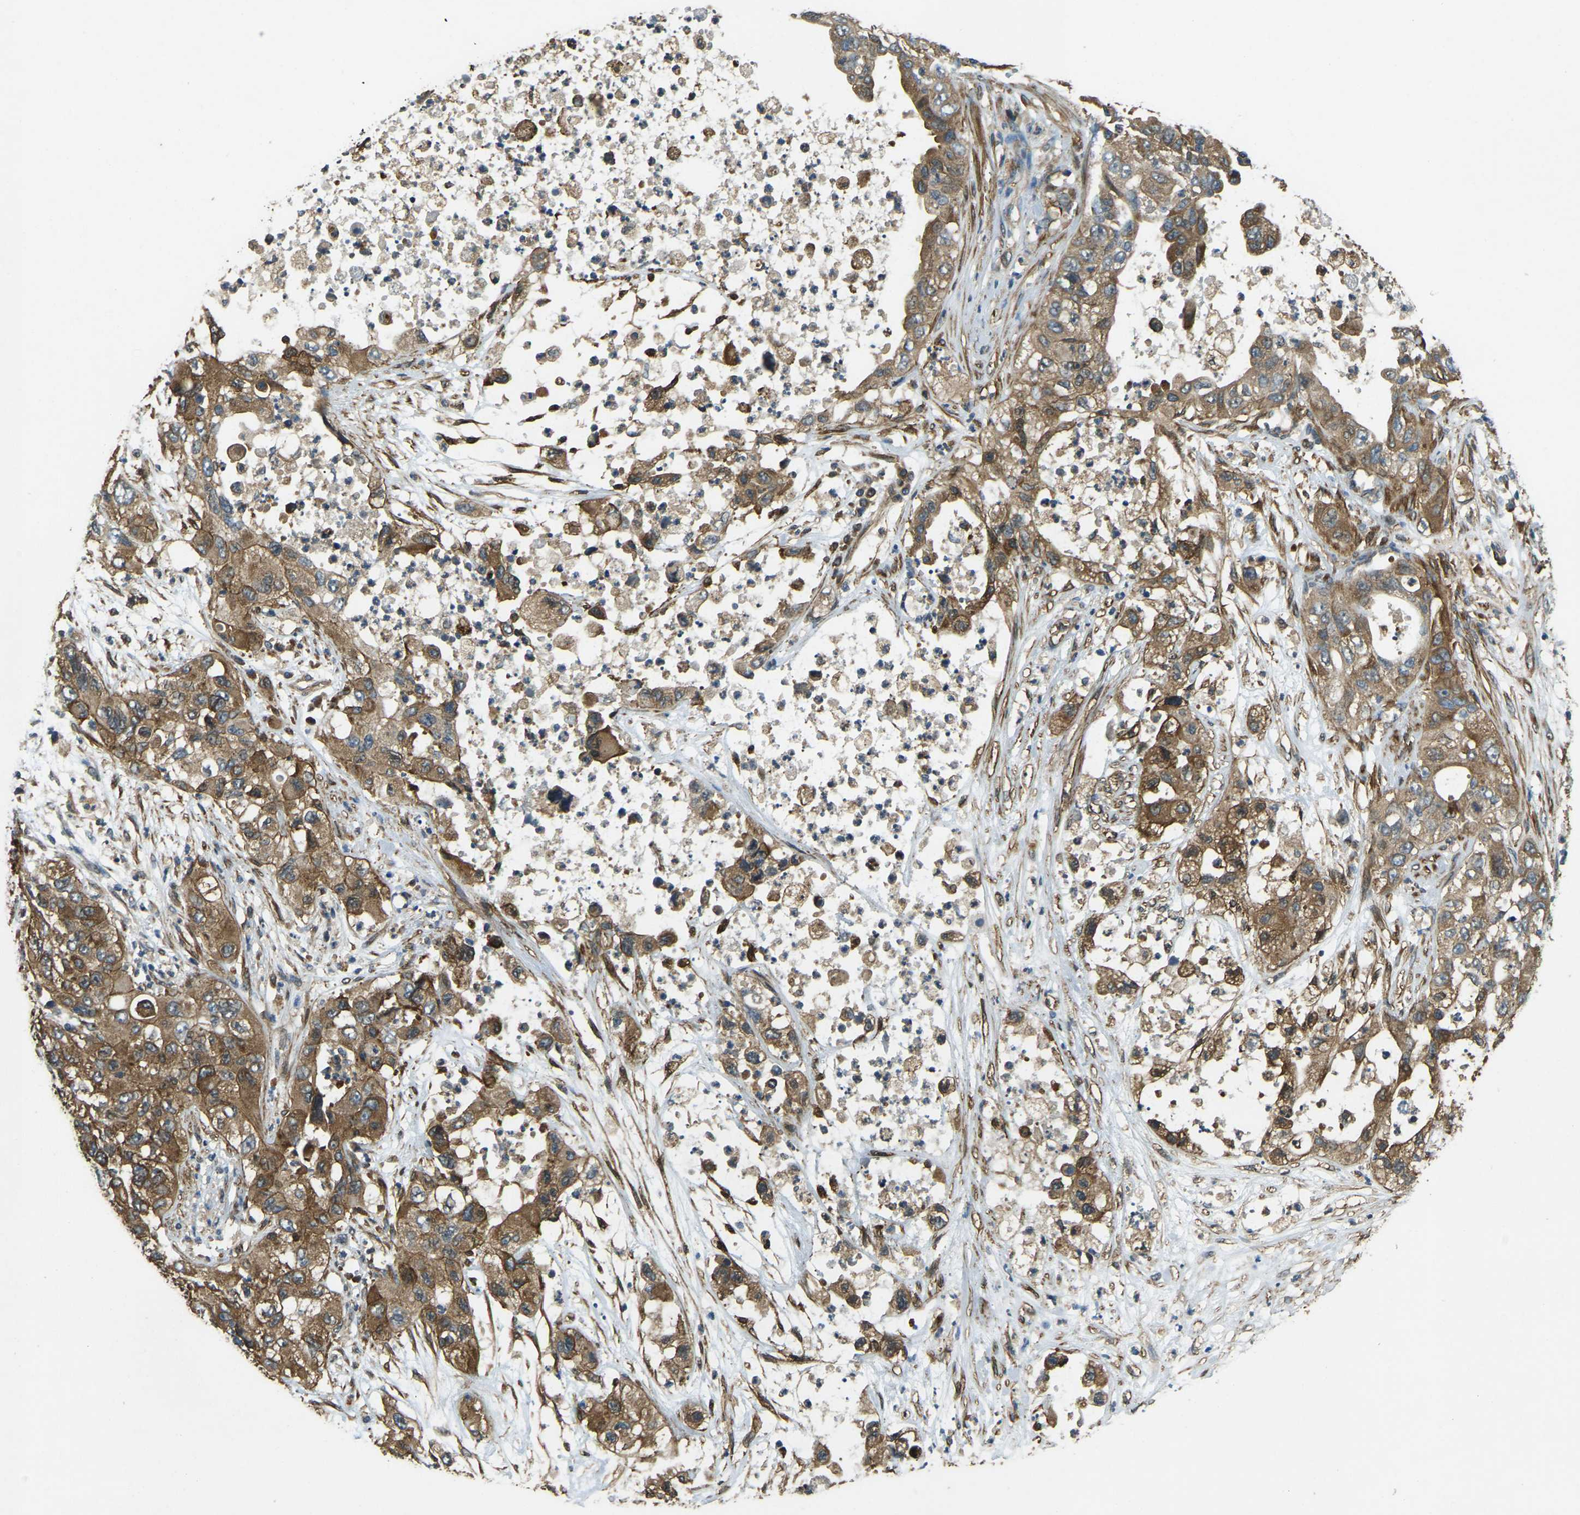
{"staining": {"intensity": "moderate", "quantity": ">75%", "location": "cytoplasmic/membranous"}, "tissue": "pancreatic cancer", "cell_type": "Tumor cells", "image_type": "cancer", "snomed": [{"axis": "morphology", "description": "Adenocarcinoma, NOS"}, {"axis": "topography", "description": "Pancreas"}], "caption": "A histopathology image showing moderate cytoplasmic/membranous expression in about >75% of tumor cells in adenocarcinoma (pancreatic), as visualized by brown immunohistochemical staining.", "gene": "ERGIC1", "patient": {"sex": "female", "age": 78}}